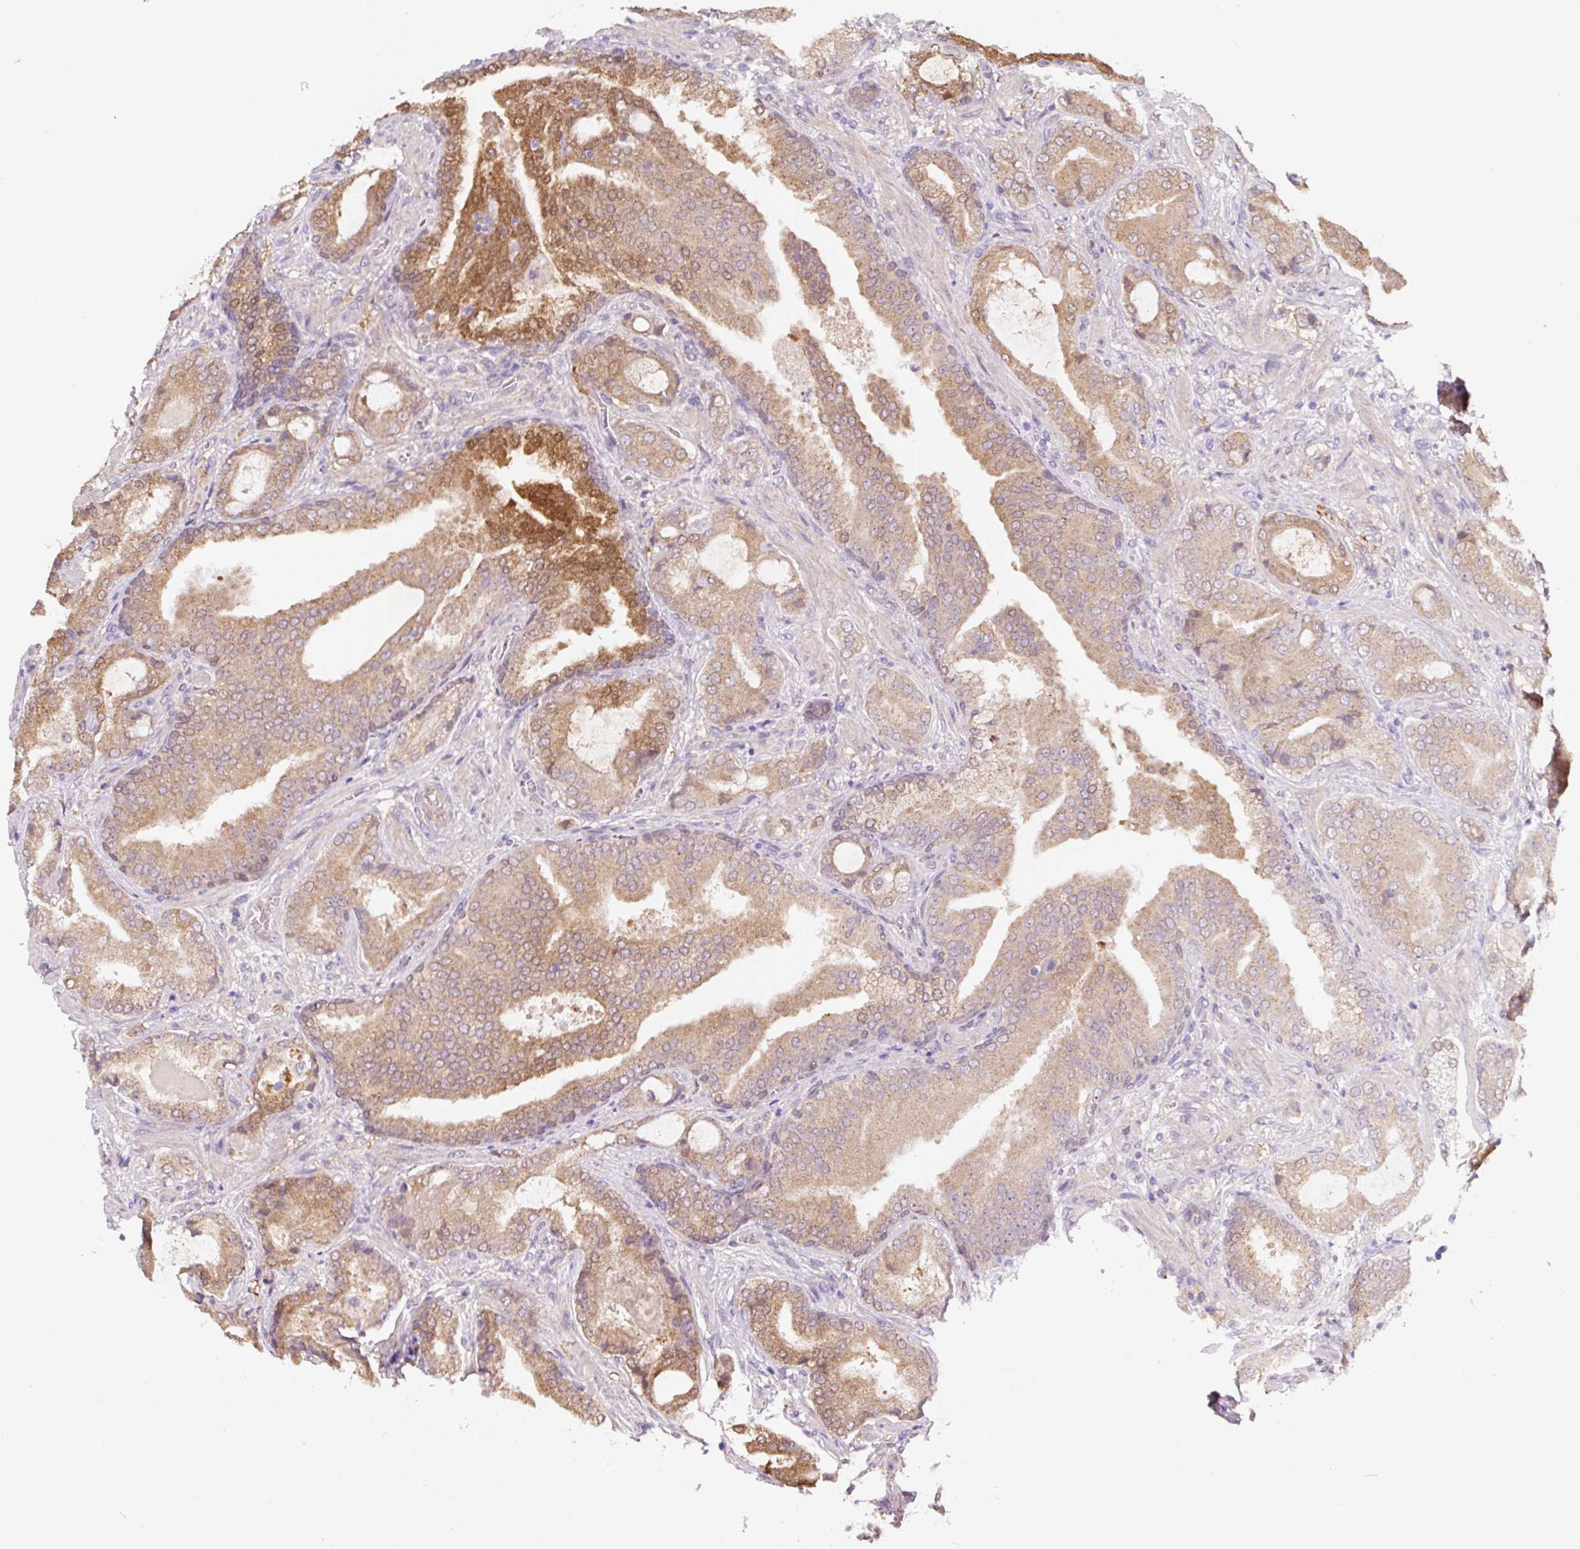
{"staining": {"intensity": "moderate", "quantity": ">75%", "location": "cytoplasmic/membranous"}, "tissue": "prostate cancer", "cell_type": "Tumor cells", "image_type": "cancer", "snomed": [{"axis": "morphology", "description": "Adenocarcinoma, High grade"}, {"axis": "topography", "description": "Prostate"}], "caption": "Protein staining reveals moderate cytoplasmic/membranous staining in about >75% of tumor cells in prostate cancer (adenocarcinoma (high-grade)). (Brightfield microscopy of DAB IHC at high magnification).", "gene": "ASRGL1", "patient": {"sex": "male", "age": 68}}